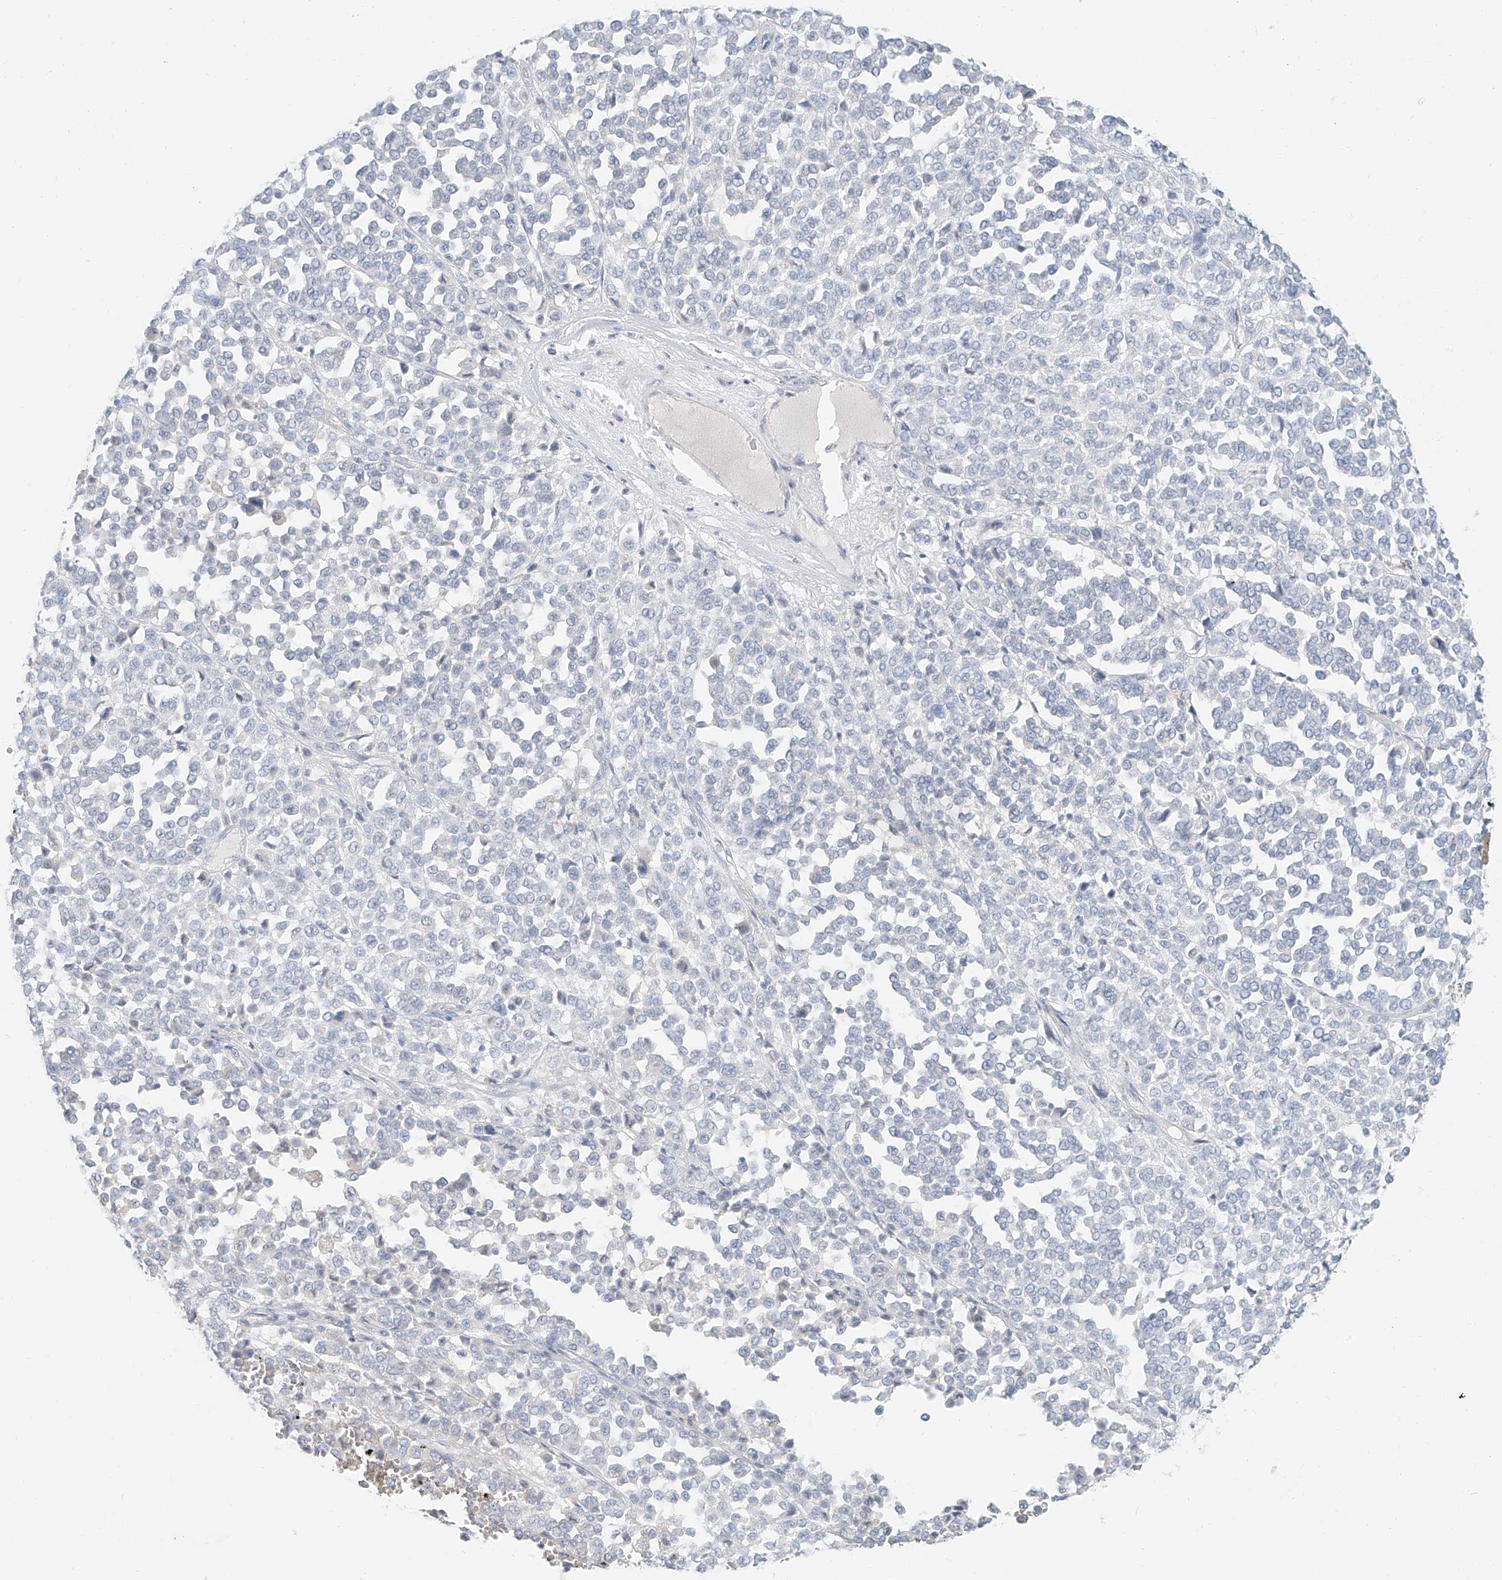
{"staining": {"intensity": "negative", "quantity": "none", "location": "none"}, "tissue": "melanoma", "cell_type": "Tumor cells", "image_type": "cancer", "snomed": [{"axis": "morphology", "description": "Malignant melanoma, Metastatic site"}, {"axis": "topography", "description": "Pancreas"}], "caption": "Protein analysis of malignant melanoma (metastatic site) demonstrates no significant positivity in tumor cells. The staining is performed using DAB (3,3'-diaminobenzidine) brown chromogen with nuclei counter-stained in using hematoxylin.", "gene": "PGC", "patient": {"sex": "female", "age": 30}}